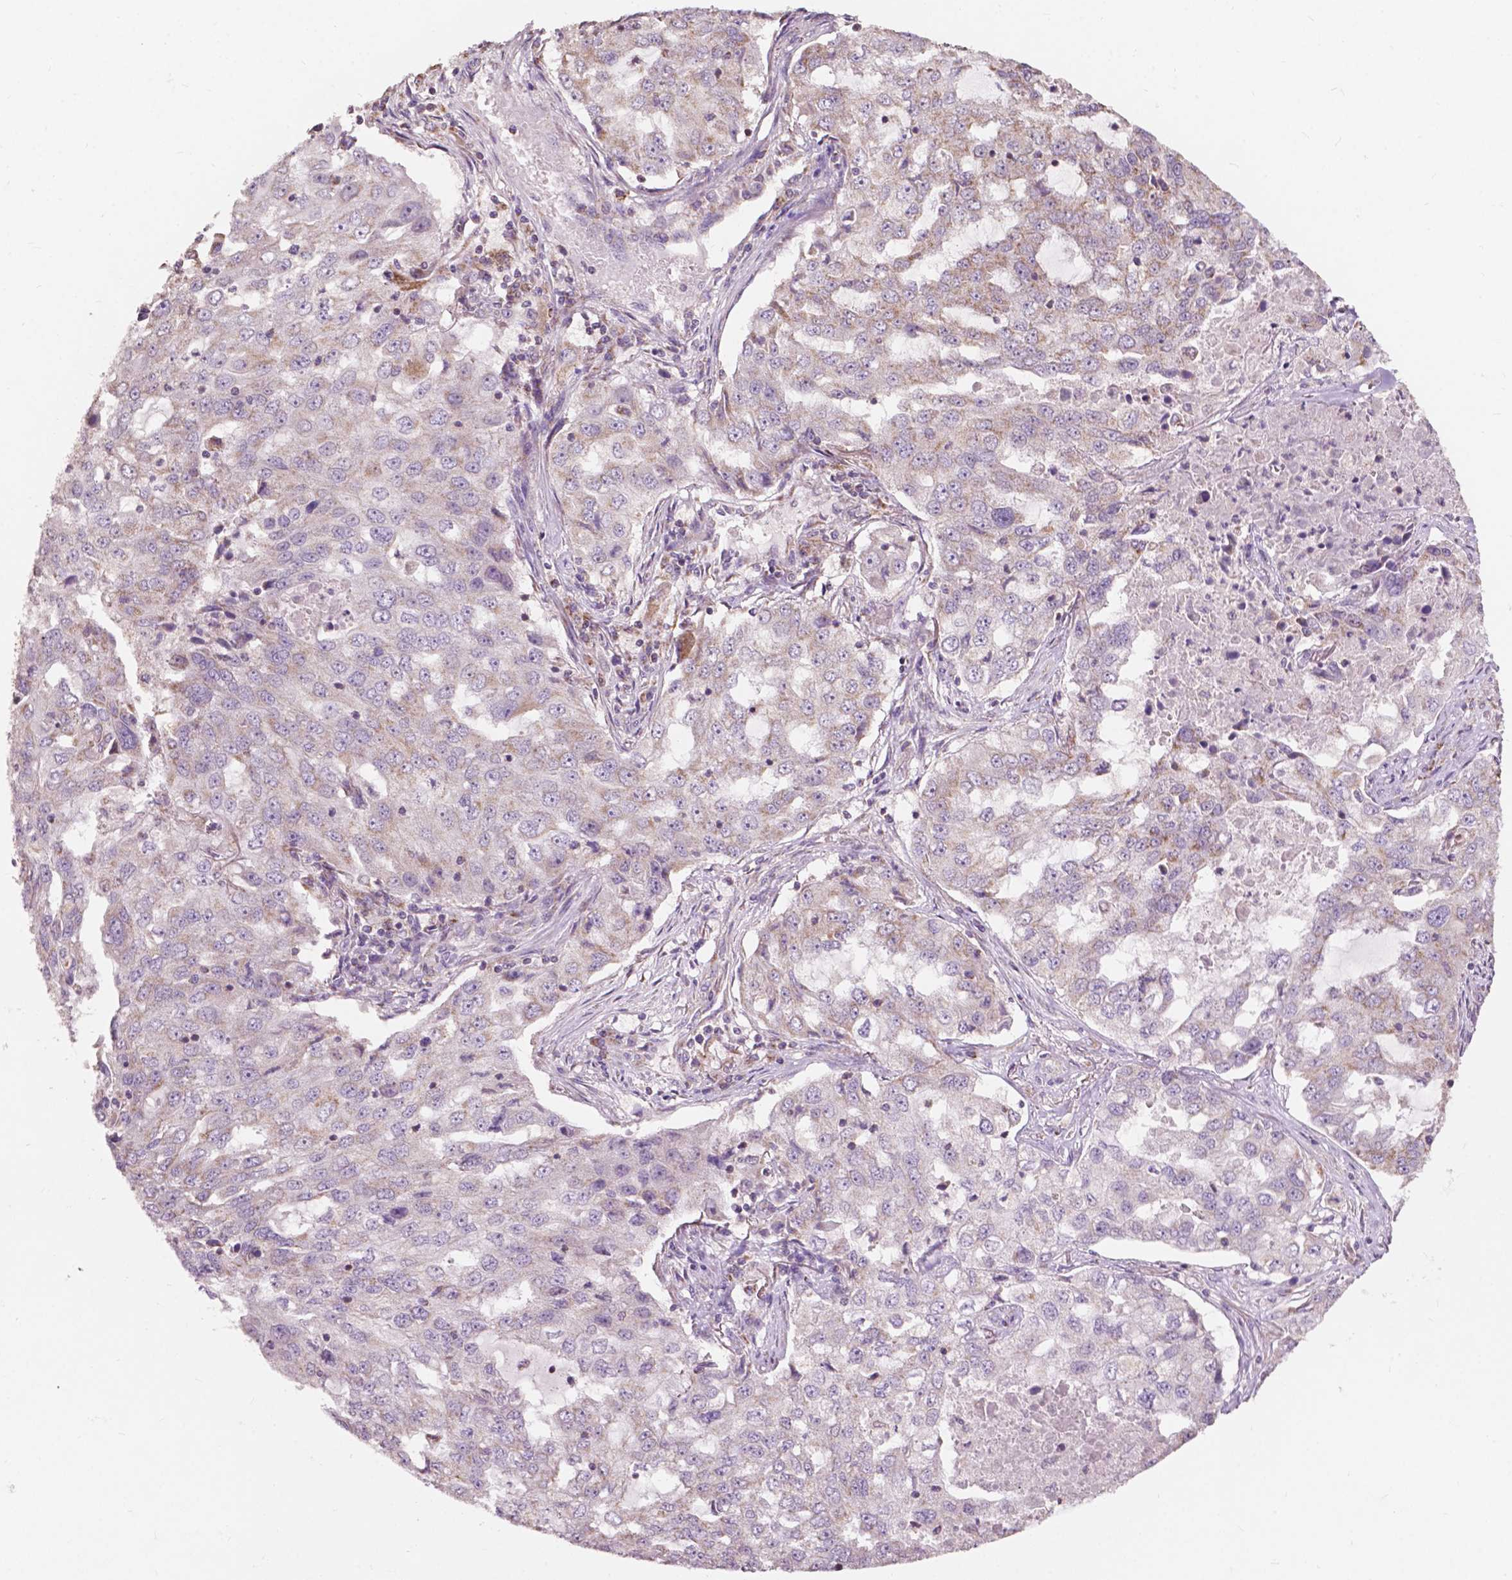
{"staining": {"intensity": "weak", "quantity": "<25%", "location": "cytoplasmic/membranous"}, "tissue": "lung cancer", "cell_type": "Tumor cells", "image_type": "cancer", "snomed": [{"axis": "morphology", "description": "Adenocarcinoma, NOS"}, {"axis": "topography", "description": "Lung"}], "caption": "Tumor cells are negative for brown protein staining in lung cancer (adenocarcinoma).", "gene": "NDUFA10", "patient": {"sex": "female", "age": 61}}